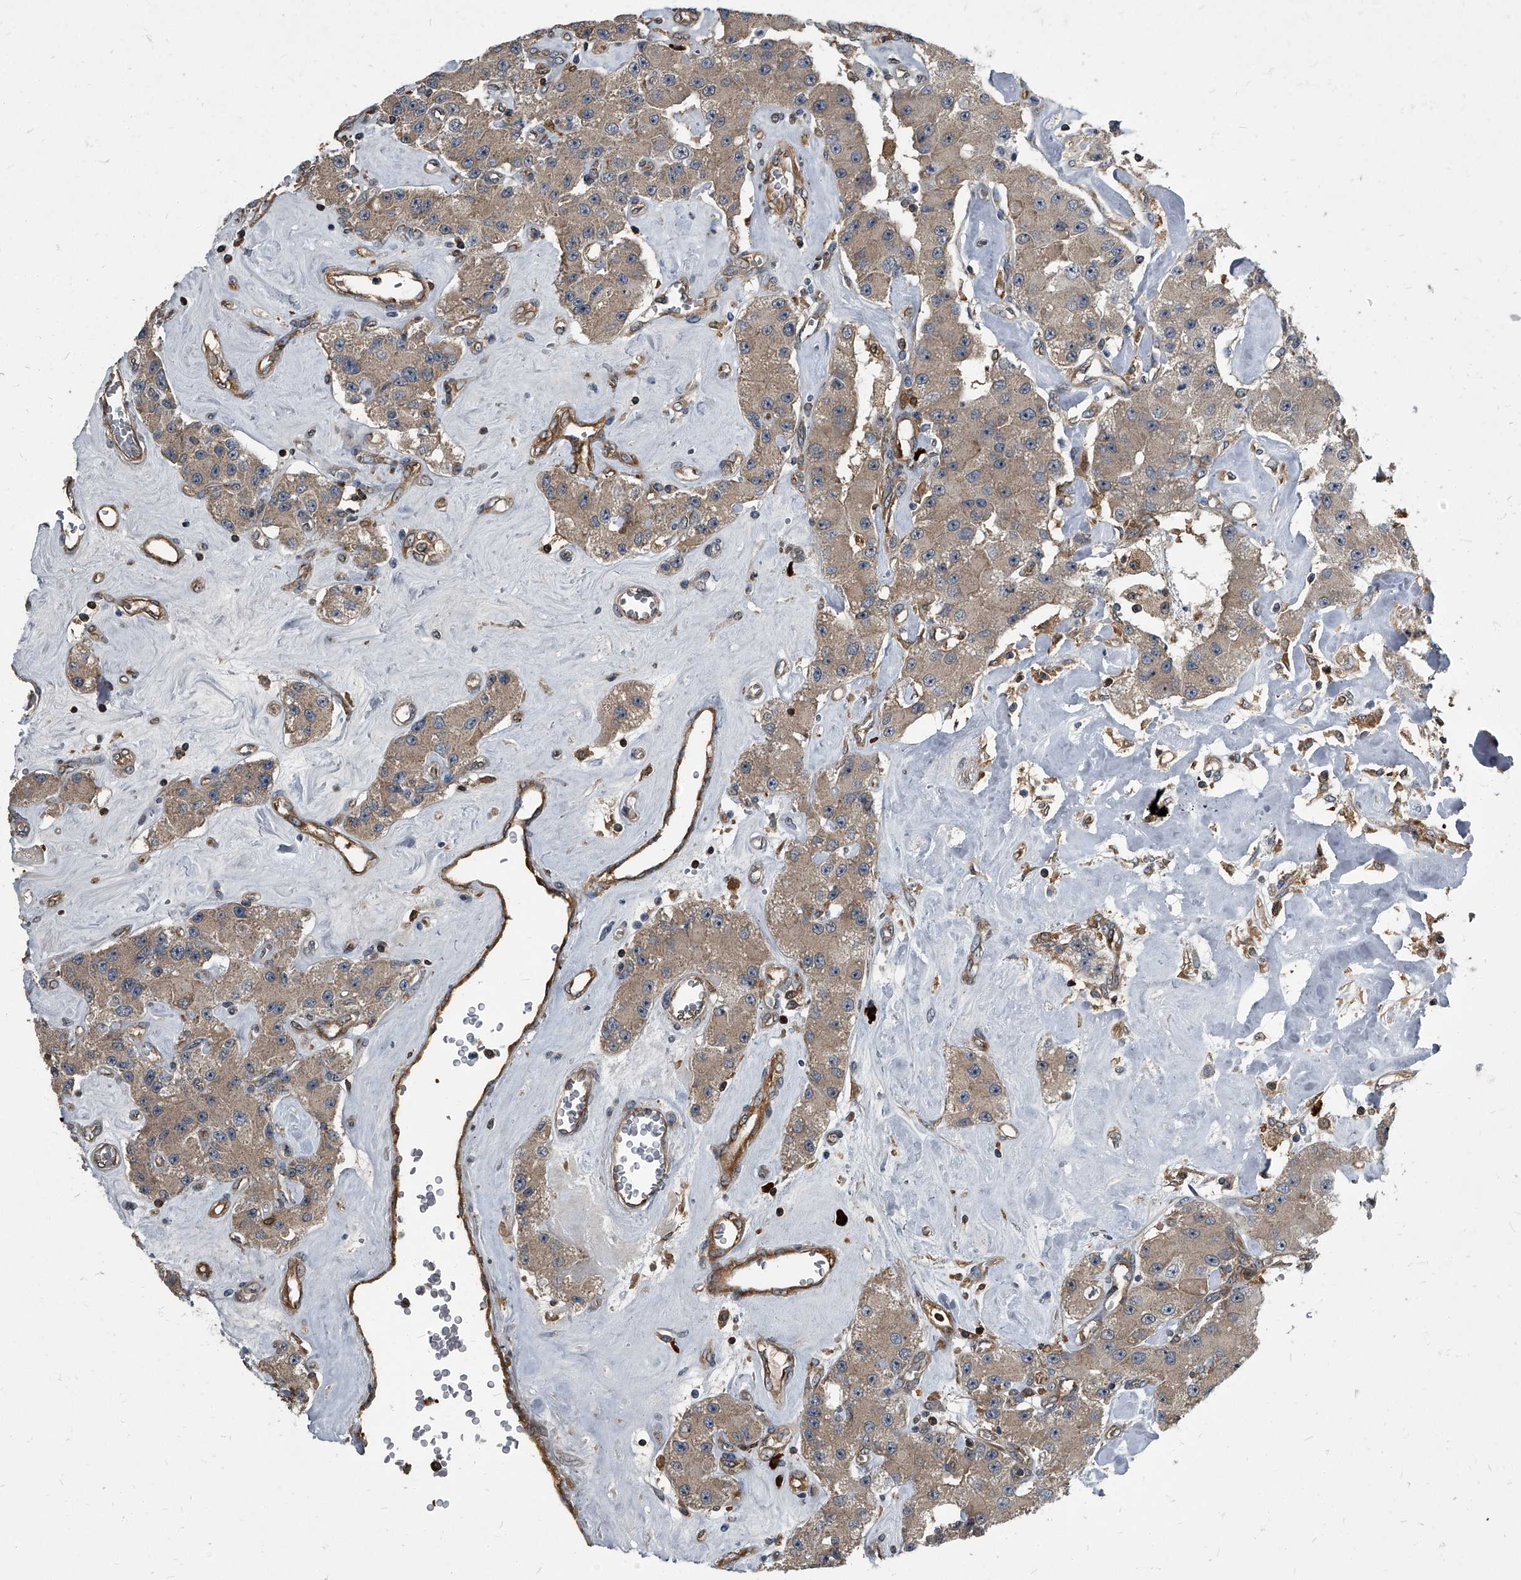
{"staining": {"intensity": "weak", "quantity": ">75%", "location": "cytoplasmic/membranous"}, "tissue": "carcinoid", "cell_type": "Tumor cells", "image_type": "cancer", "snomed": [{"axis": "morphology", "description": "Carcinoid, malignant, NOS"}, {"axis": "topography", "description": "Pancreas"}], "caption": "This image demonstrates carcinoid (malignant) stained with immunohistochemistry (IHC) to label a protein in brown. The cytoplasmic/membranous of tumor cells show weak positivity for the protein. Nuclei are counter-stained blue.", "gene": "CDV3", "patient": {"sex": "male", "age": 41}}